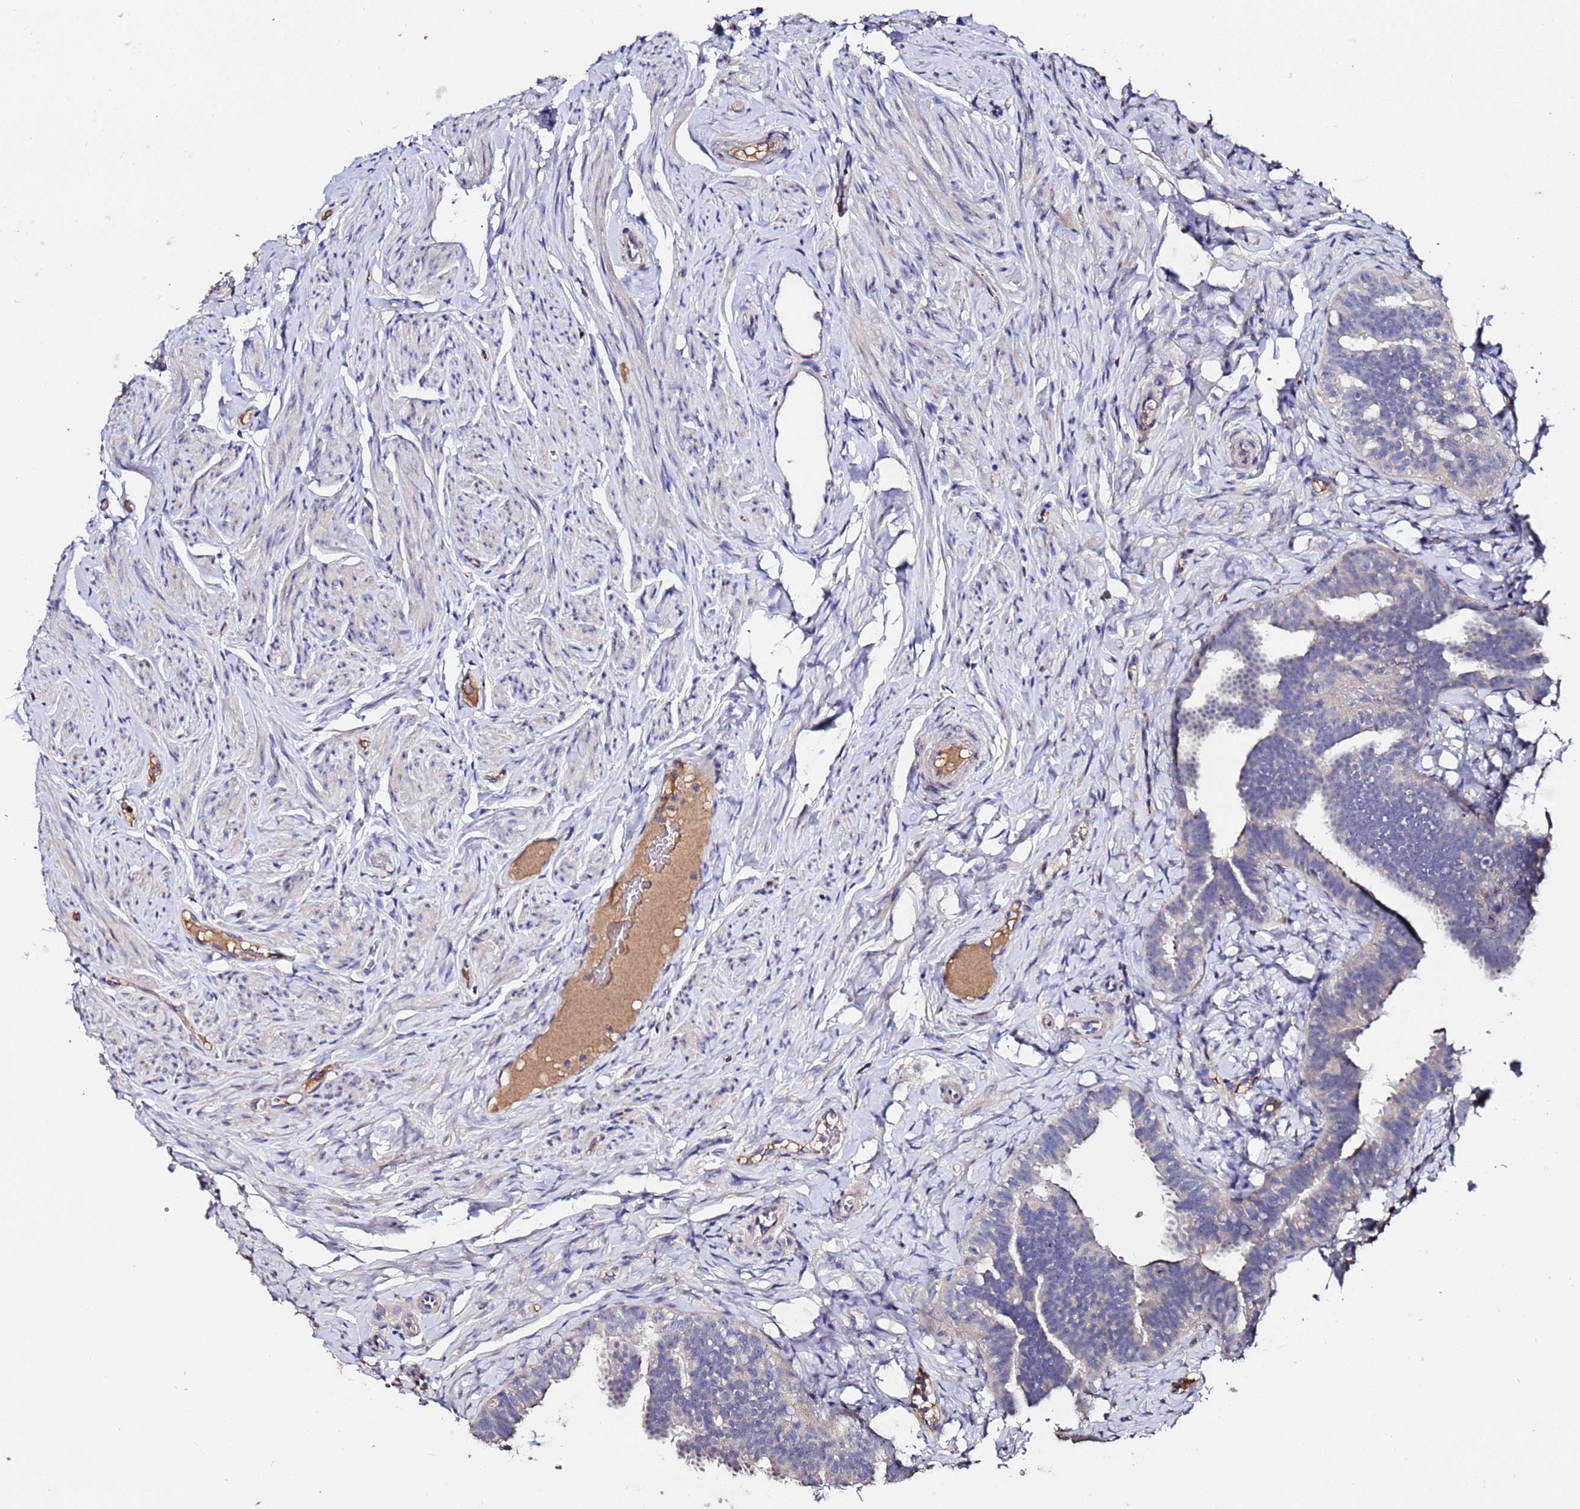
{"staining": {"intensity": "negative", "quantity": "none", "location": "none"}, "tissue": "fallopian tube", "cell_type": "Glandular cells", "image_type": "normal", "snomed": [{"axis": "morphology", "description": "Normal tissue, NOS"}, {"axis": "topography", "description": "Fallopian tube"}], "caption": "Immunohistochemistry (IHC) of benign fallopian tube demonstrates no staining in glandular cells. (Immunohistochemistry (IHC), brightfield microscopy, high magnification).", "gene": "TCP10L", "patient": {"sex": "female", "age": 65}}